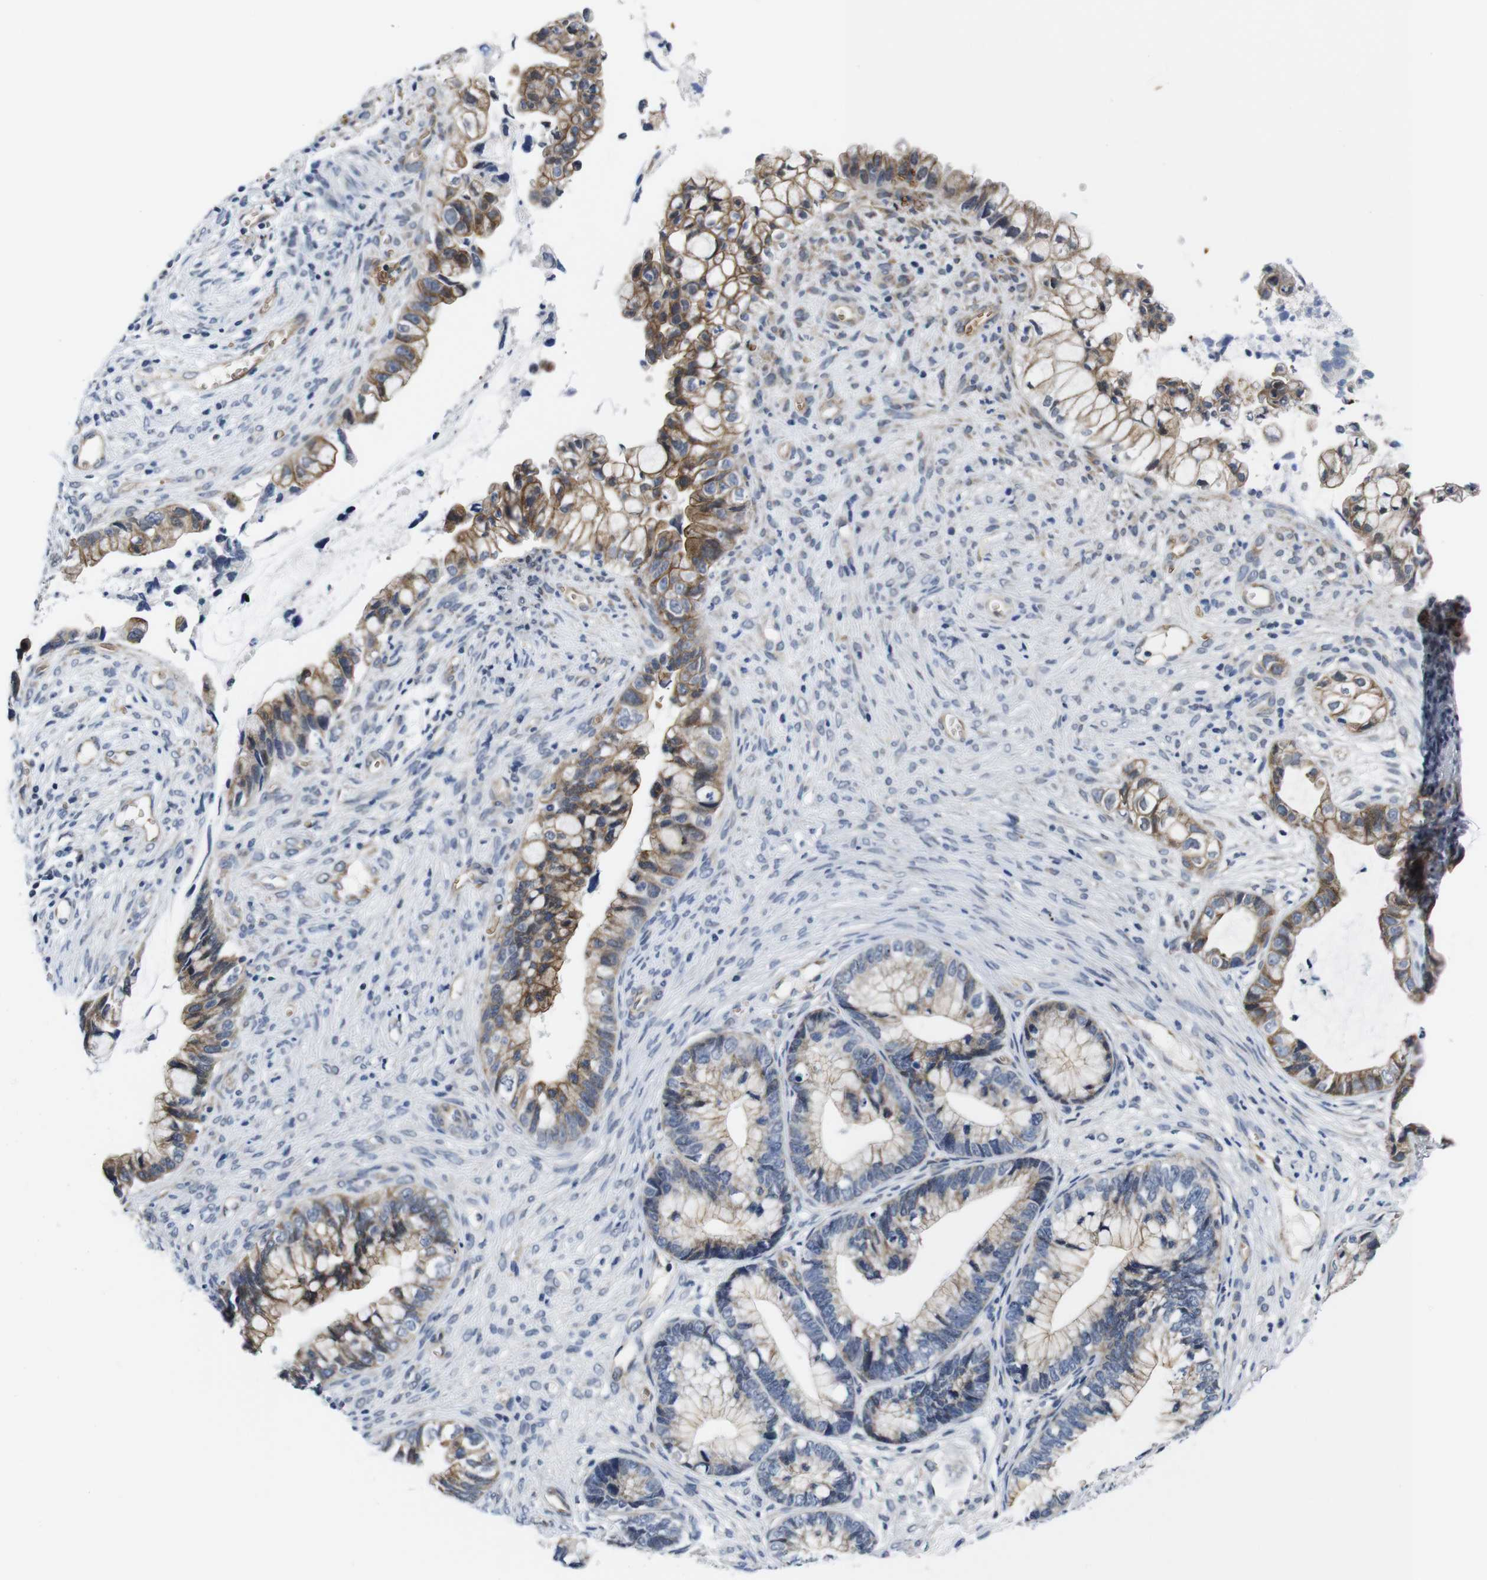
{"staining": {"intensity": "moderate", "quantity": "25%-75%", "location": "cytoplasmic/membranous"}, "tissue": "cervical cancer", "cell_type": "Tumor cells", "image_type": "cancer", "snomed": [{"axis": "morphology", "description": "Adenocarcinoma, NOS"}, {"axis": "topography", "description": "Cervix"}], "caption": "Immunohistochemistry (IHC) (DAB) staining of adenocarcinoma (cervical) exhibits moderate cytoplasmic/membranous protein staining in about 25%-75% of tumor cells.", "gene": "SOCS3", "patient": {"sex": "female", "age": 44}}